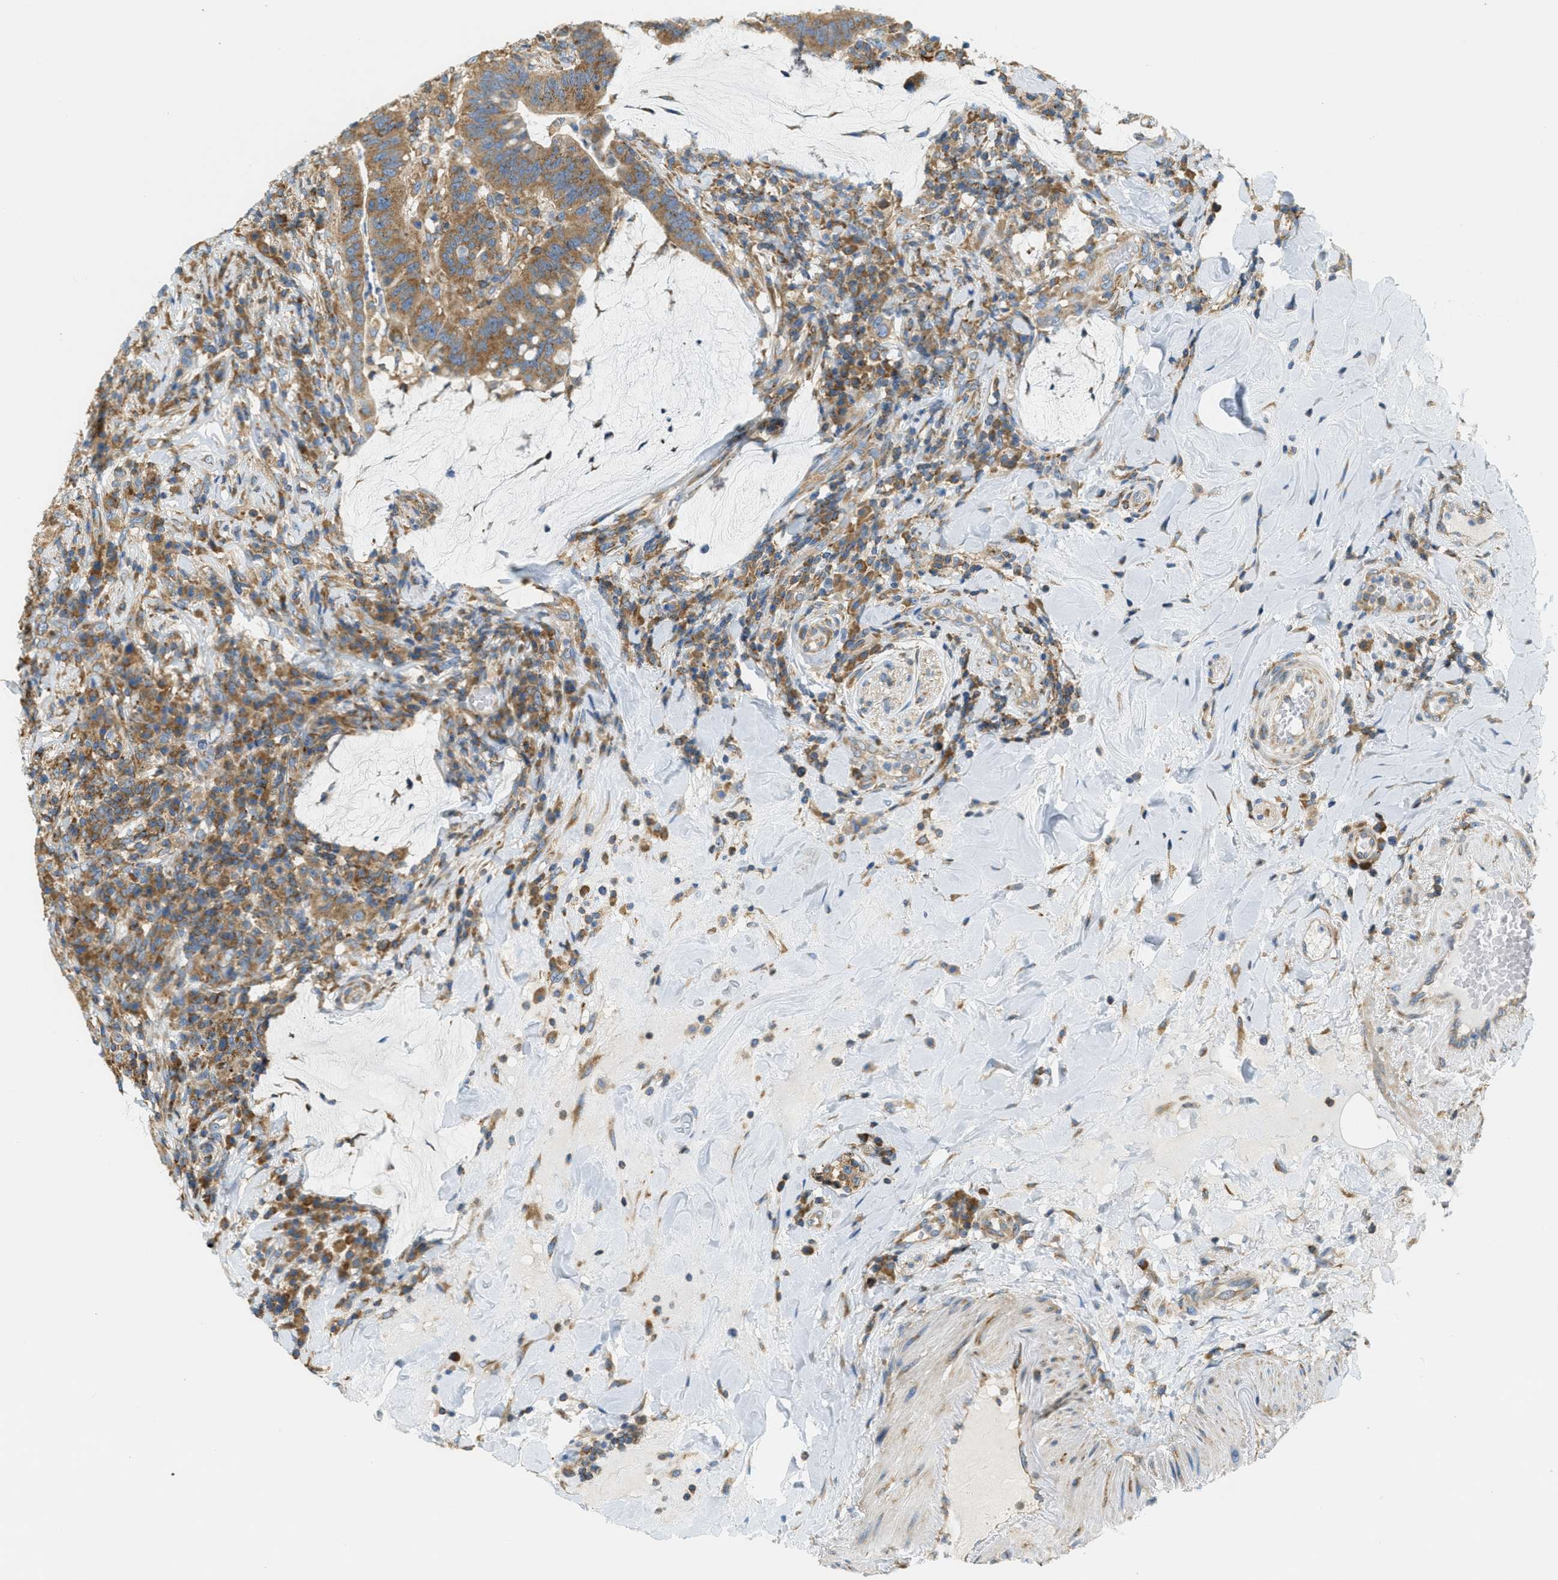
{"staining": {"intensity": "moderate", "quantity": ">75%", "location": "cytoplasmic/membranous"}, "tissue": "colorectal cancer", "cell_type": "Tumor cells", "image_type": "cancer", "snomed": [{"axis": "morphology", "description": "Normal tissue, NOS"}, {"axis": "morphology", "description": "Adenocarcinoma, NOS"}, {"axis": "topography", "description": "Colon"}], "caption": "Immunohistochemical staining of colorectal cancer shows medium levels of moderate cytoplasmic/membranous protein expression in about >75% of tumor cells. (brown staining indicates protein expression, while blue staining denotes nuclei).", "gene": "ABCF1", "patient": {"sex": "female", "age": 66}}